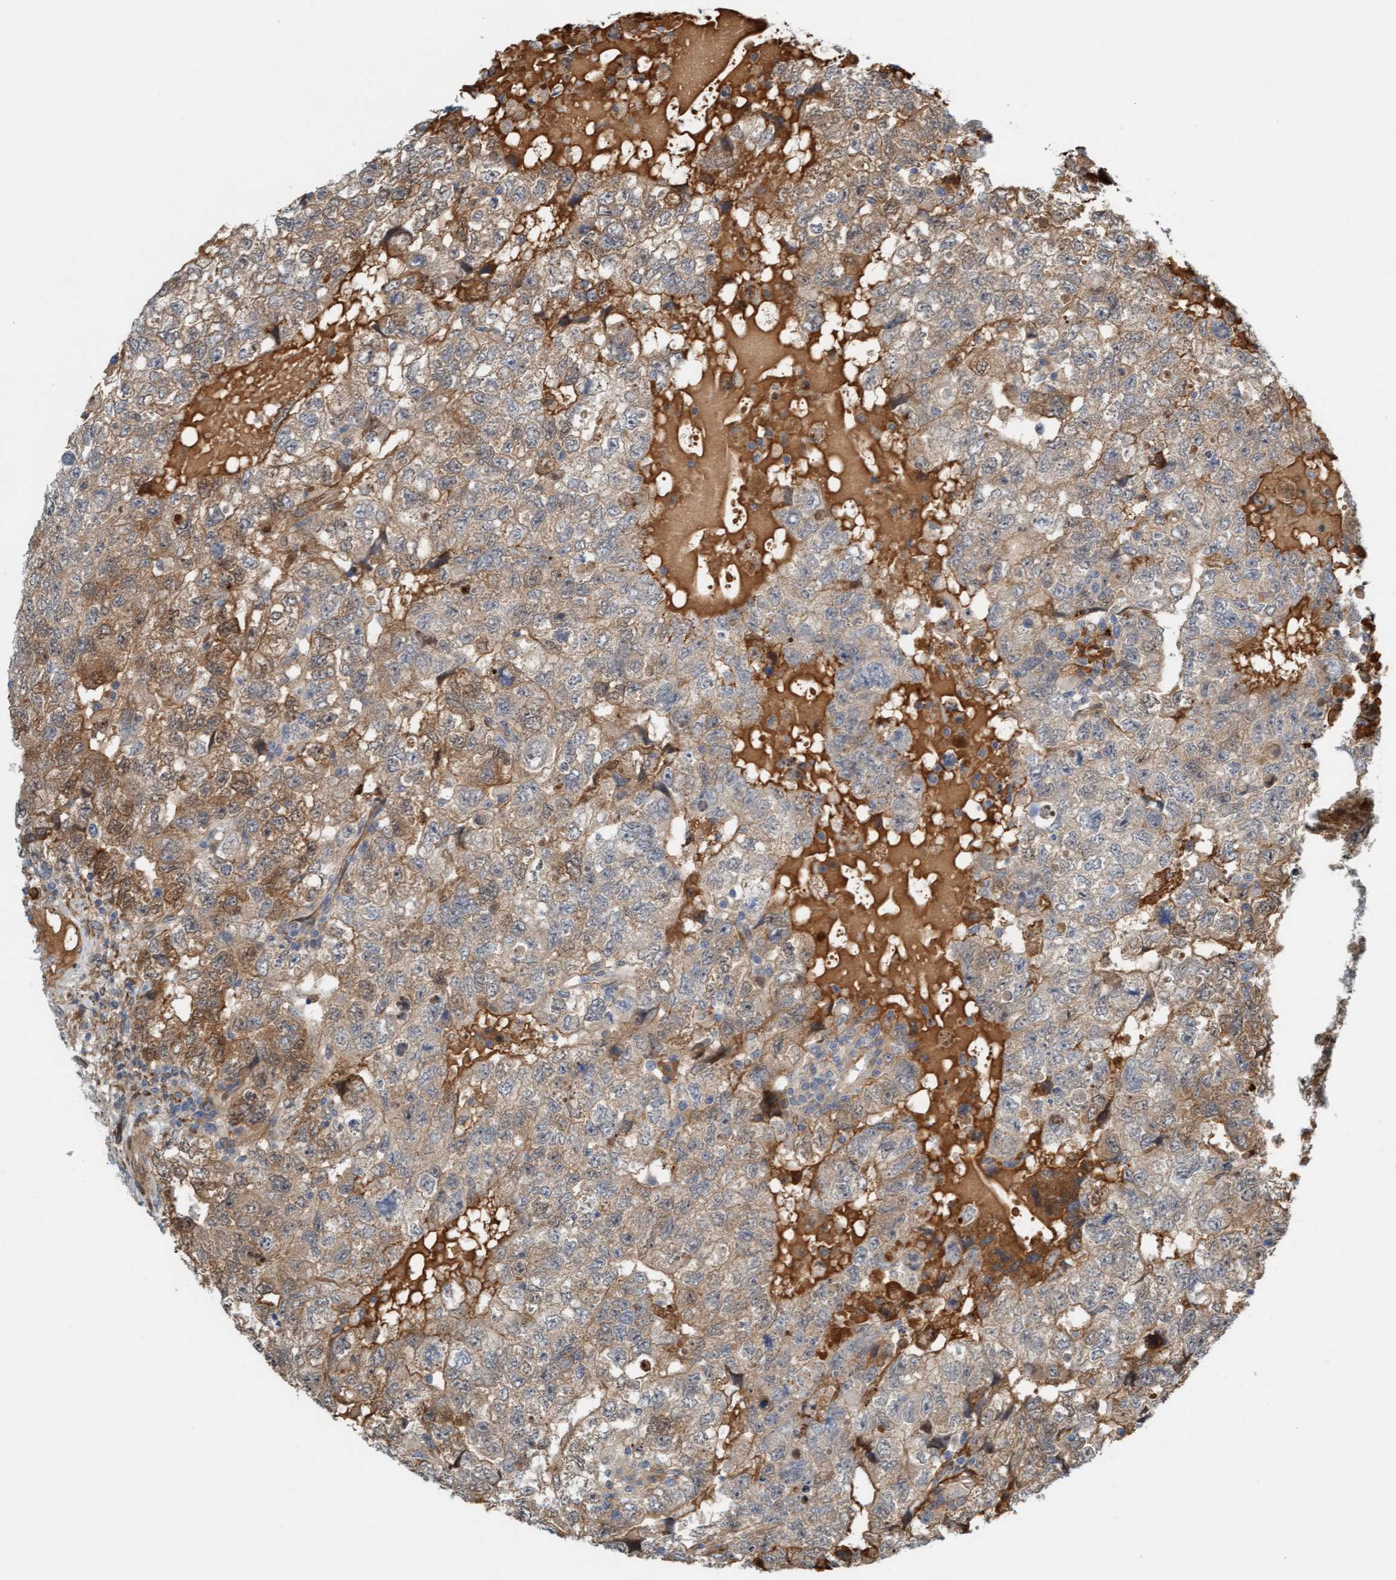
{"staining": {"intensity": "weak", "quantity": ">75%", "location": "cytoplasmic/membranous"}, "tissue": "testis cancer", "cell_type": "Tumor cells", "image_type": "cancer", "snomed": [{"axis": "morphology", "description": "Carcinoma, Embryonal, NOS"}, {"axis": "topography", "description": "Testis"}], "caption": "This image displays embryonal carcinoma (testis) stained with immunohistochemistry (IHC) to label a protein in brown. The cytoplasmic/membranous of tumor cells show weak positivity for the protein. Nuclei are counter-stained blue.", "gene": "EIF4EBP1", "patient": {"sex": "male", "age": 36}}